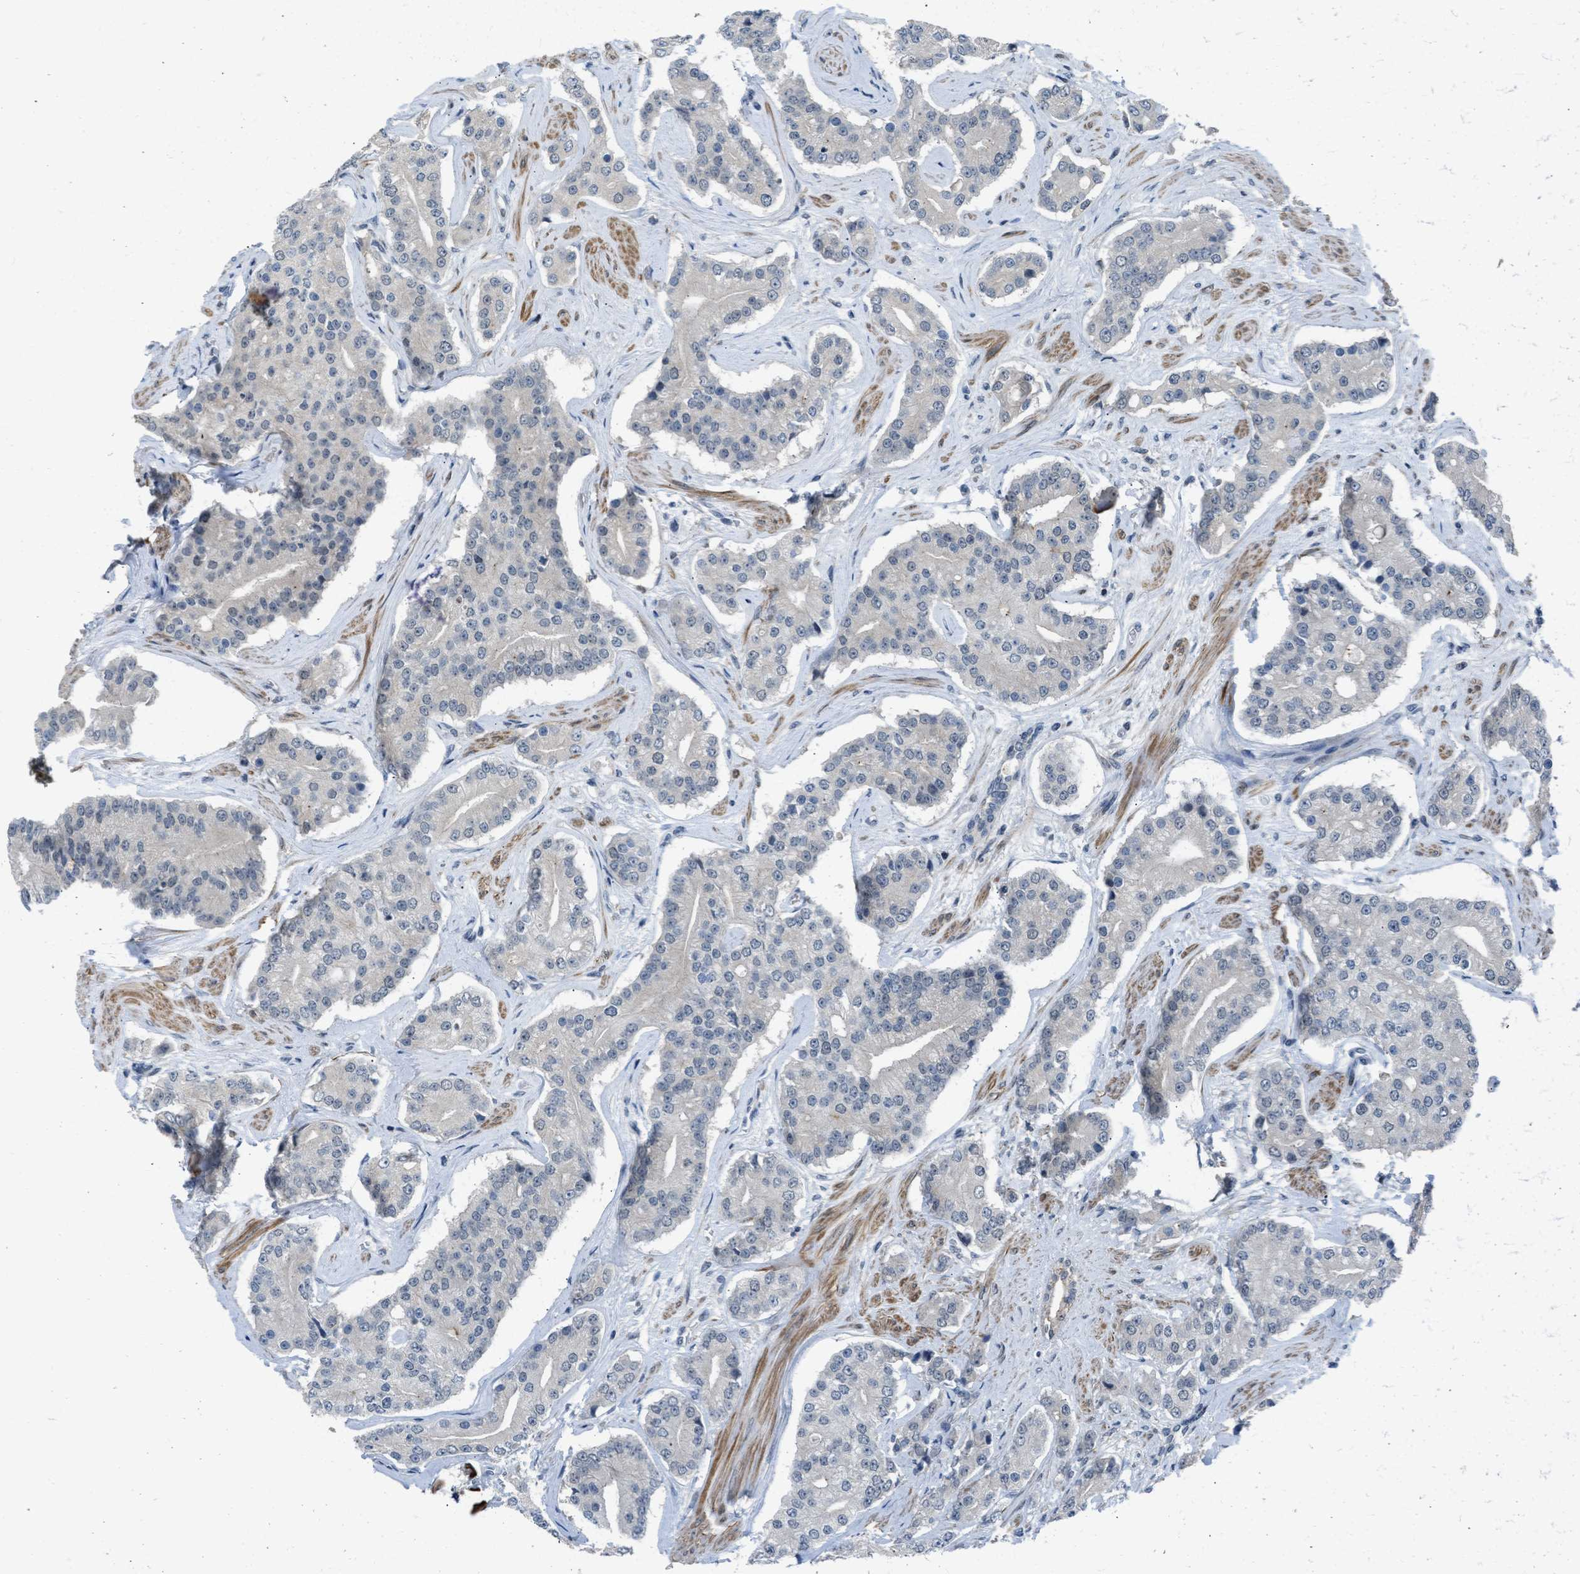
{"staining": {"intensity": "negative", "quantity": "none", "location": "none"}, "tissue": "prostate cancer", "cell_type": "Tumor cells", "image_type": "cancer", "snomed": [{"axis": "morphology", "description": "Adenocarcinoma, High grade"}, {"axis": "topography", "description": "Prostate"}], "caption": "High magnification brightfield microscopy of high-grade adenocarcinoma (prostate) stained with DAB (brown) and counterstained with hematoxylin (blue): tumor cells show no significant expression.", "gene": "TTBK2", "patient": {"sex": "male", "age": 71}}